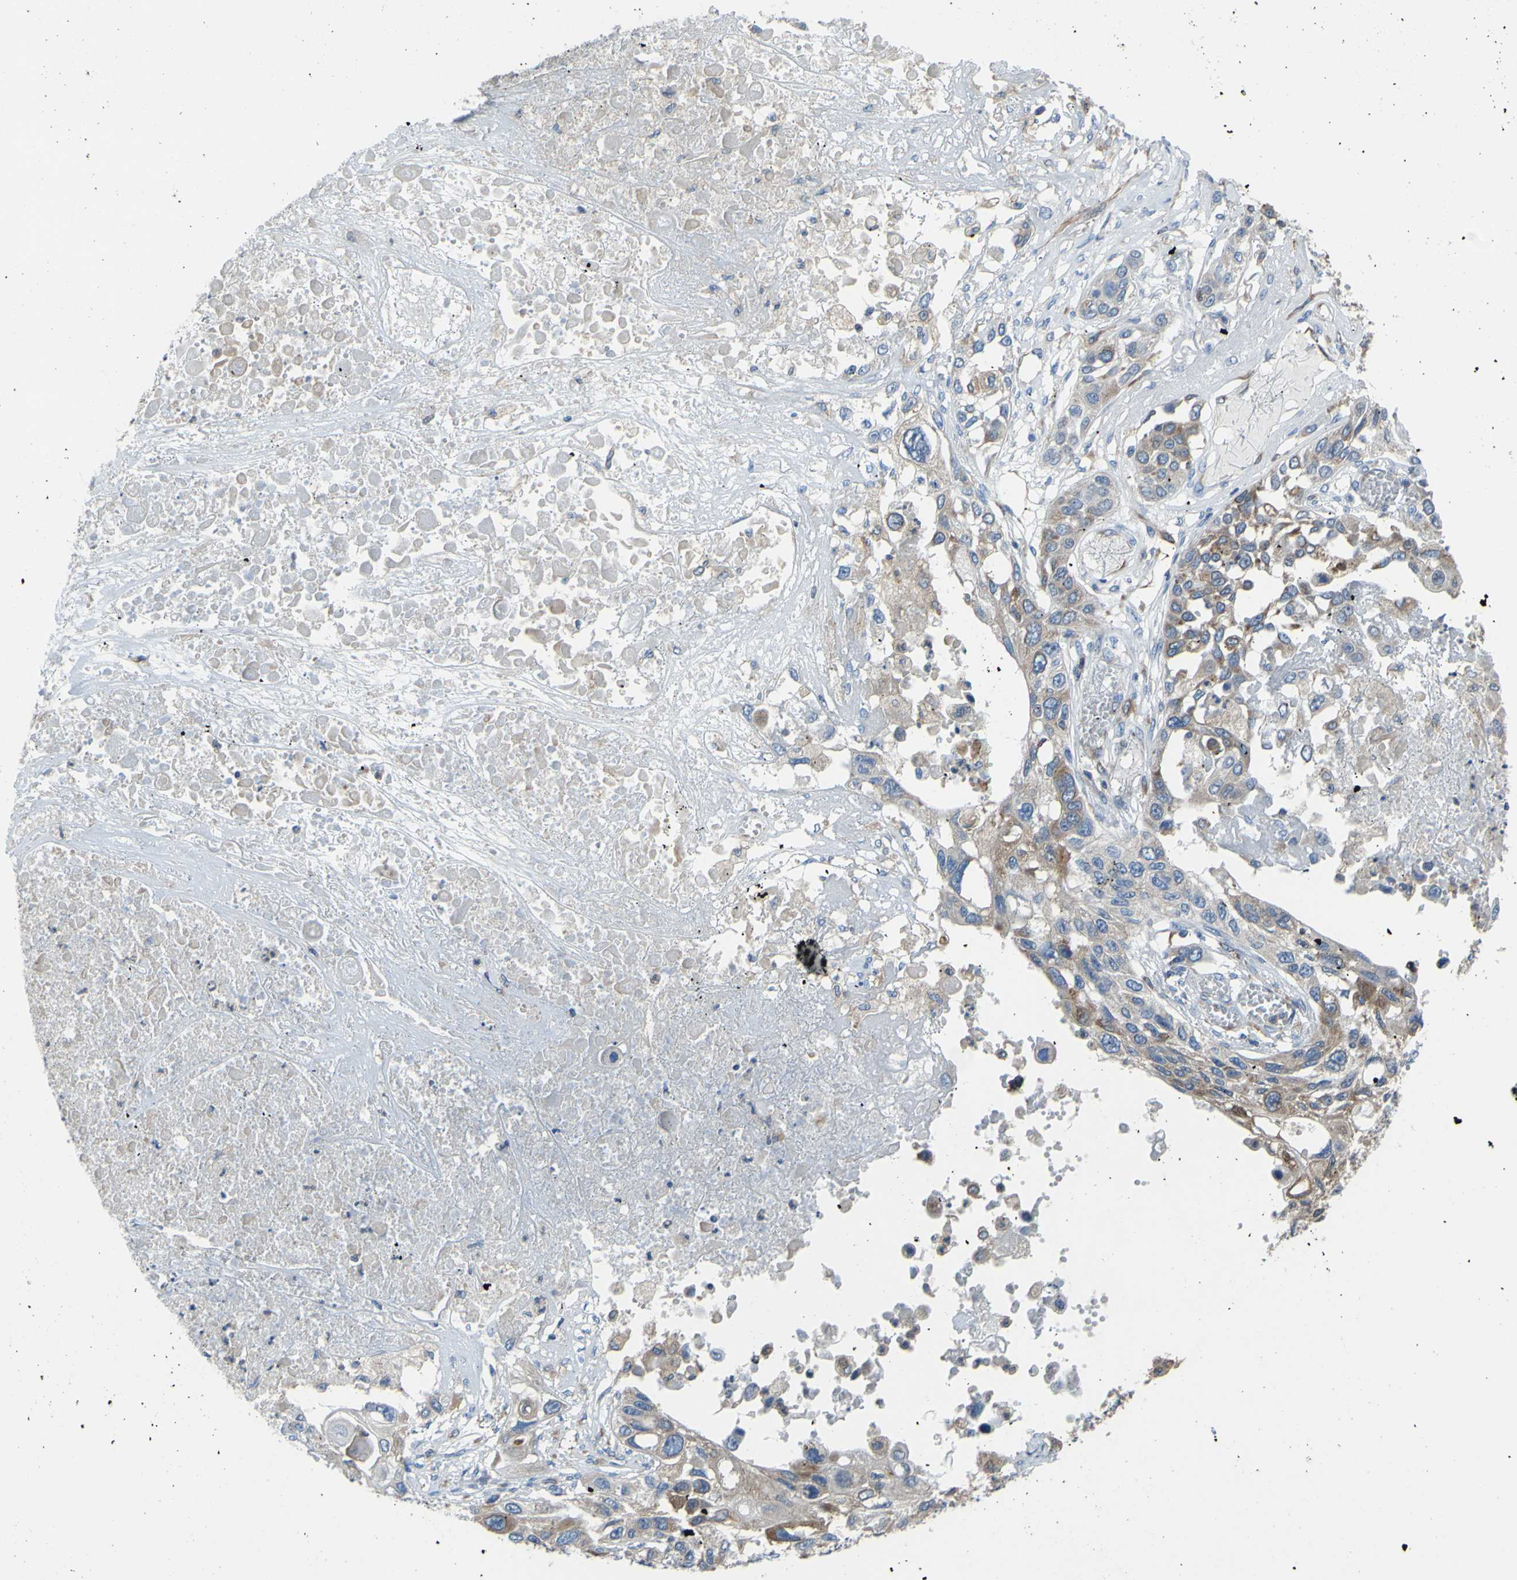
{"staining": {"intensity": "moderate", "quantity": ">75%", "location": "cytoplasmic/membranous"}, "tissue": "lung cancer", "cell_type": "Tumor cells", "image_type": "cancer", "snomed": [{"axis": "morphology", "description": "Squamous cell carcinoma, NOS"}, {"axis": "topography", "description": "Lung"}], "caption": "Protein expression analysis of human squamous cell carcinoma (lung) reveals moderate cytoplasmic/membranous positivity in approximately >75% of tumor cells. The staining was performed using DAB to visualize the protein expression in brown, while the nuclei were stained in blue with hematoxylin (Magnification: 20x).", "gene": "MGST2", "patient": {"sex": "male", "age": 71}}